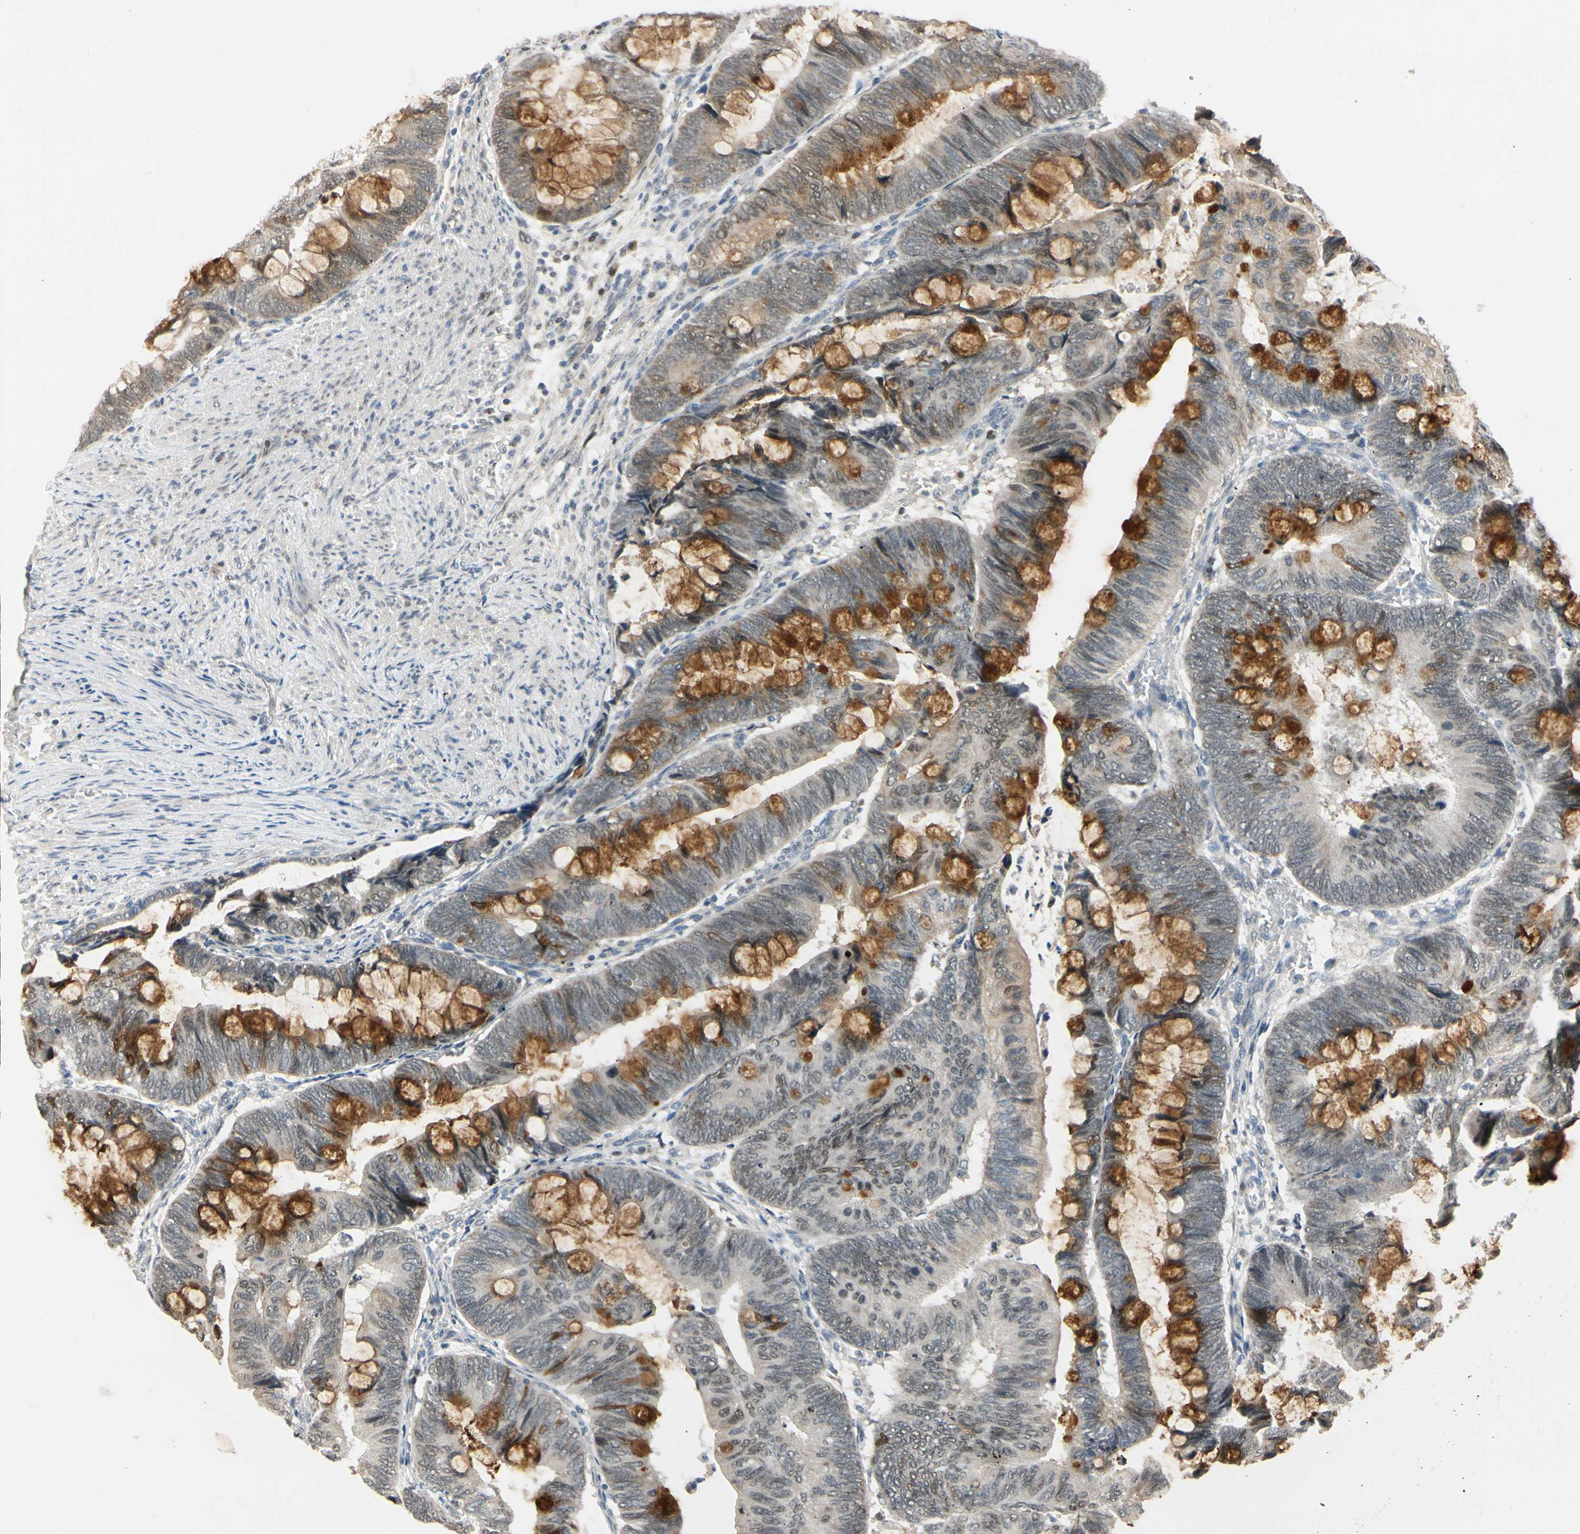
{"staining": {"intensity": "moderate", "quantity": "25%-75%", "location": "cytoplasmic/membranous,nuclear"}, "tissue": "colorectal cancer", "cell_type": "Tumor cells", "image_type": "cancer", "snomed": [{"axis": "morphology", "description": "Normal tissue, NOS"}, {"axis": "morphology", "description": "Adenocarcinoma, NOS"}, {"axis": "topography", "description": "Rectum"}, {"axis": "topography", "description": "Peripheral nerve tissue"}], "caption": "IHC of human colorectal cancer demonstrates medium levels of moderate cytoplasmic/membranous and nuclear staining in approximately 25%-75% of tumor cells. Nuclei are stained in blue.", "gene": "RIOX2", "patient": {"sex": "male", "age": 92}}